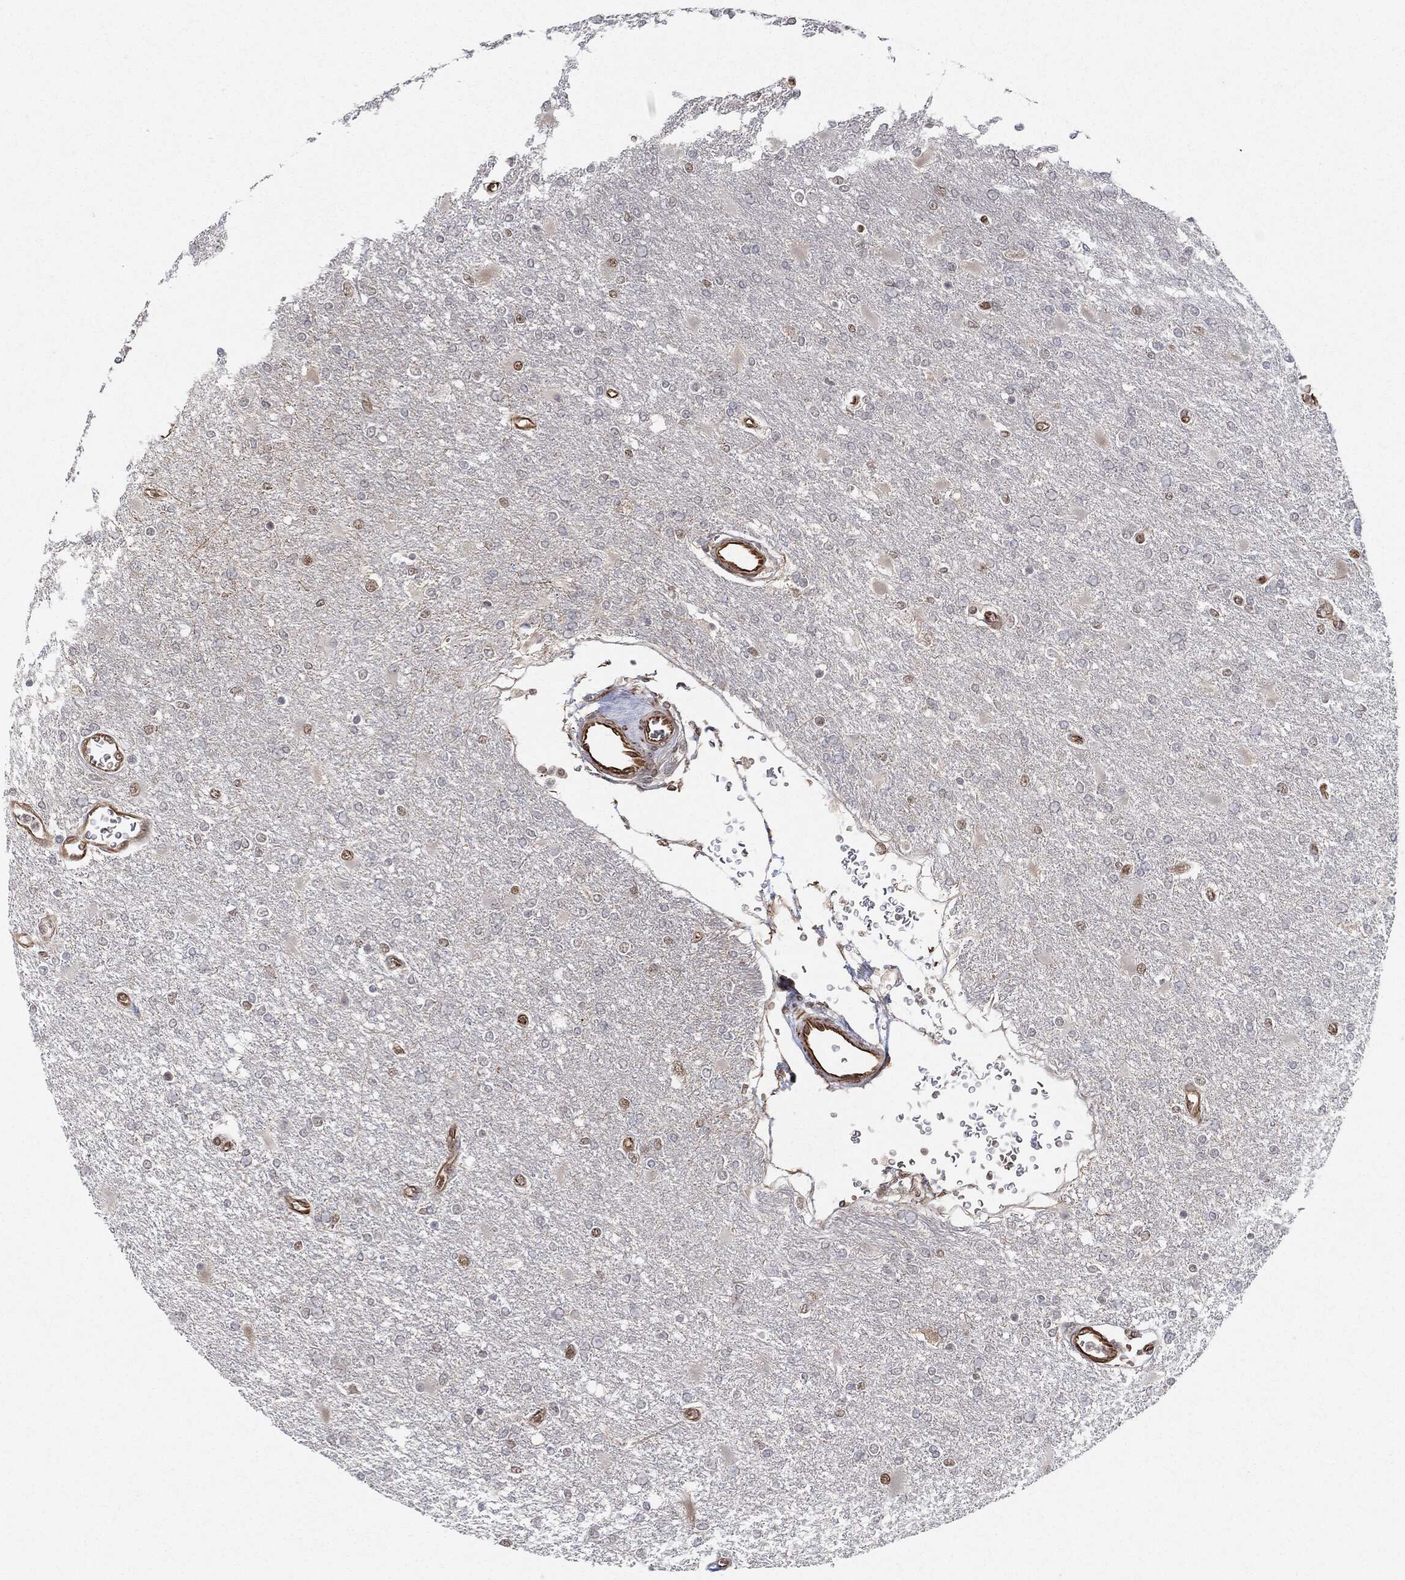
{"staining": {"intensity": "moderate", "quantity": "<25%", "location": "nuclear"}, "tissue": "glioma", "cell_type": "Tumor cells", "image_type": "cancer", "snomed": [{"axis": "morphology", "description": "Glioma, malignant, High grade"}, {"axis": "topography", "description": "Cerebral cortex"}], "caption": "About <25% of tumor cells in malignant high-grade glioma reveal moderate nuclear protein positivity as visualized by brown immunohistochemical staining.", "gene": "TP53RK", "patient": {"sex": "male", "age": 79}}